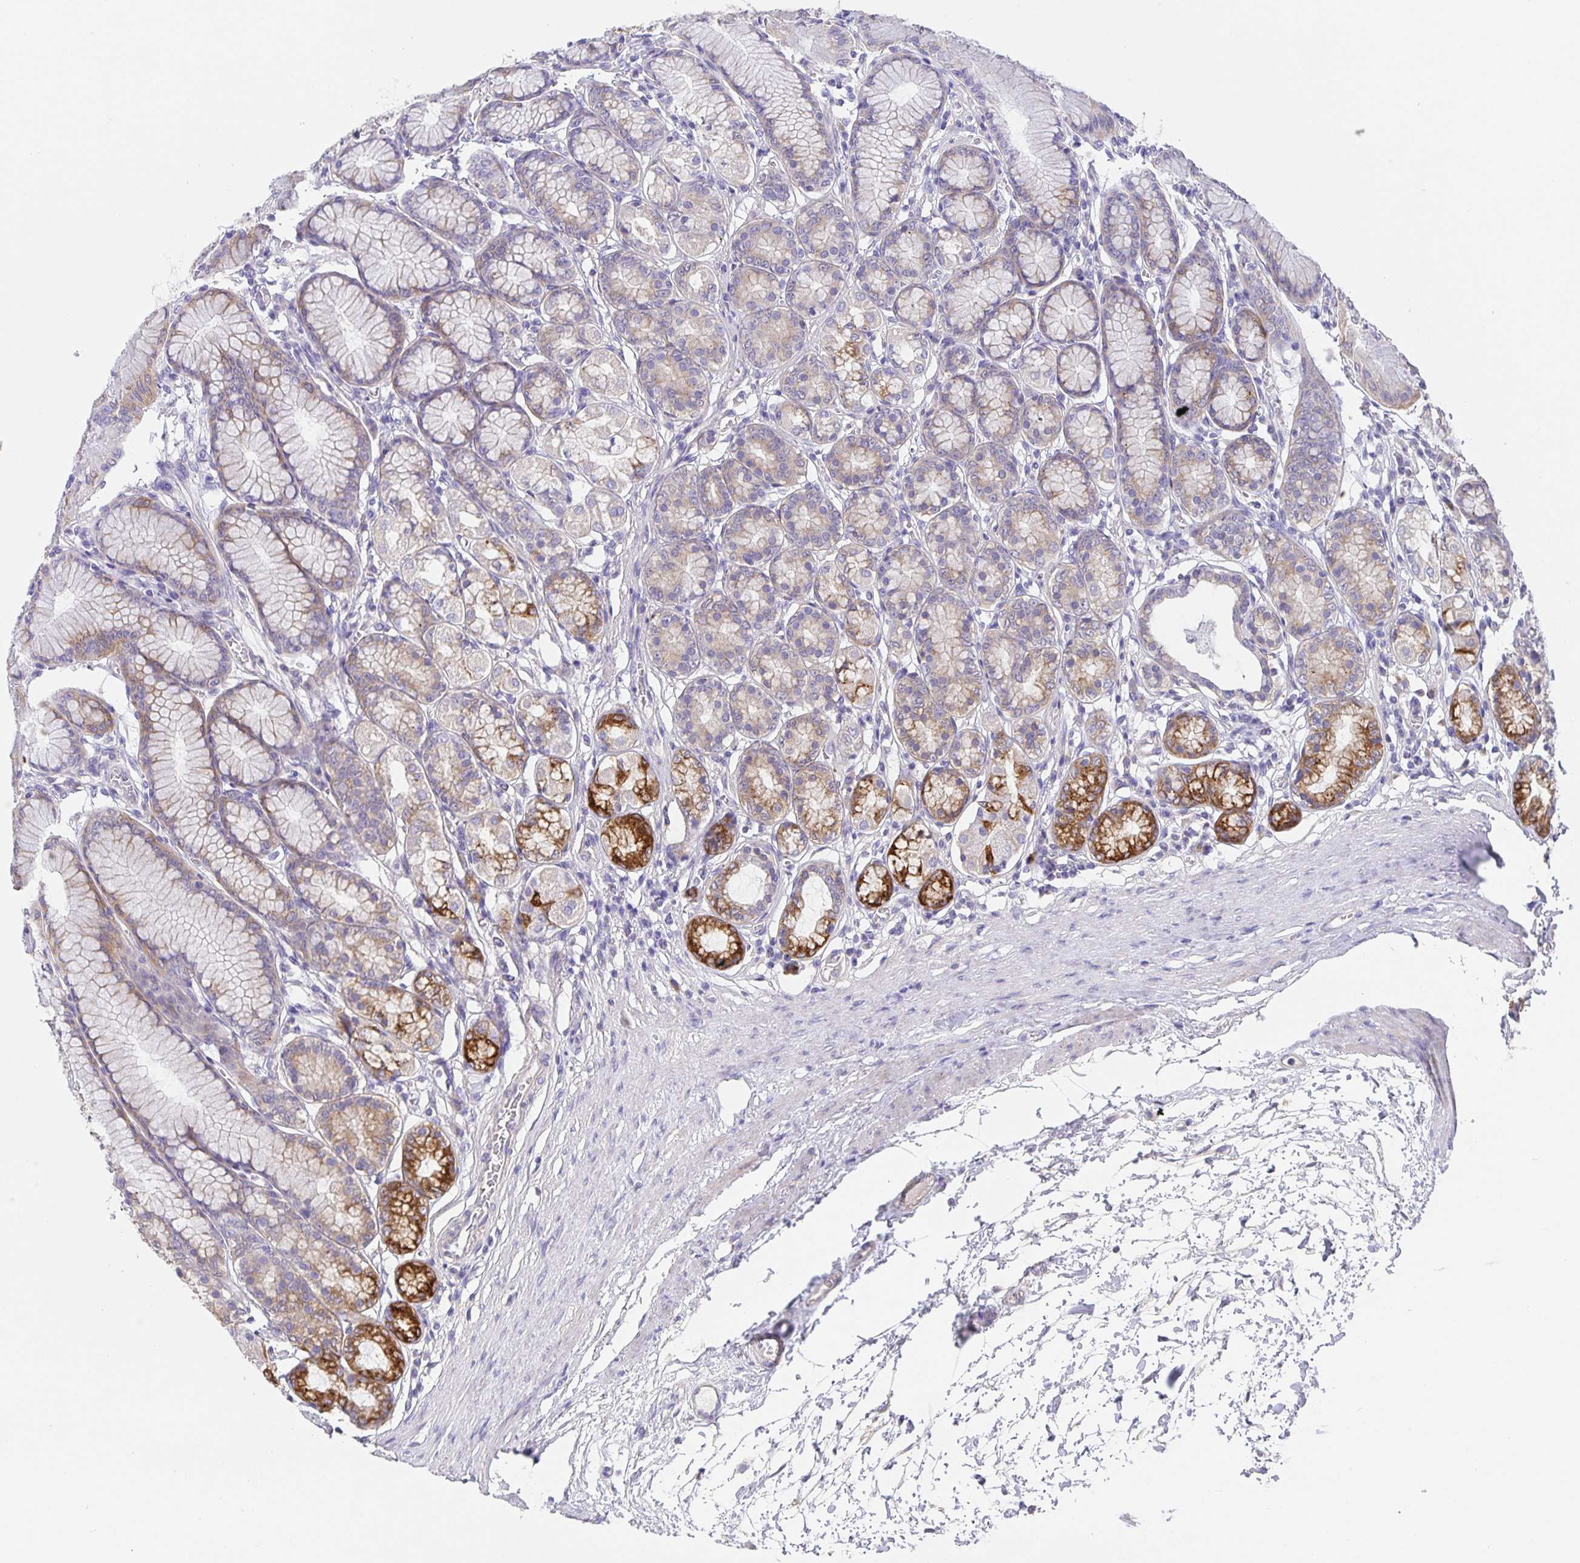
{"staining": {"intensity": "strong", "quantity": "25%-75%", "location": "cytoplasmic/membranous"}, "tissue": "stomach", "cell_type": "Glandular cells", "image_type": "normal", "snomed": [{"axis": "morphology", "description": "Normal tissue, NOS"}, {"axis": "topography", "description": "Stomach"}, {"axis": "topography", "description": "Stomach, lower"}], "caption": "Immunohistochemical staining of unremarkable stomach shows high levels of strong cytoplasmic/membranous staining in approximately 25%-75% of glandular cells.", "gene": "PRR36", "patient": {"sex": "male", "age": 76}}